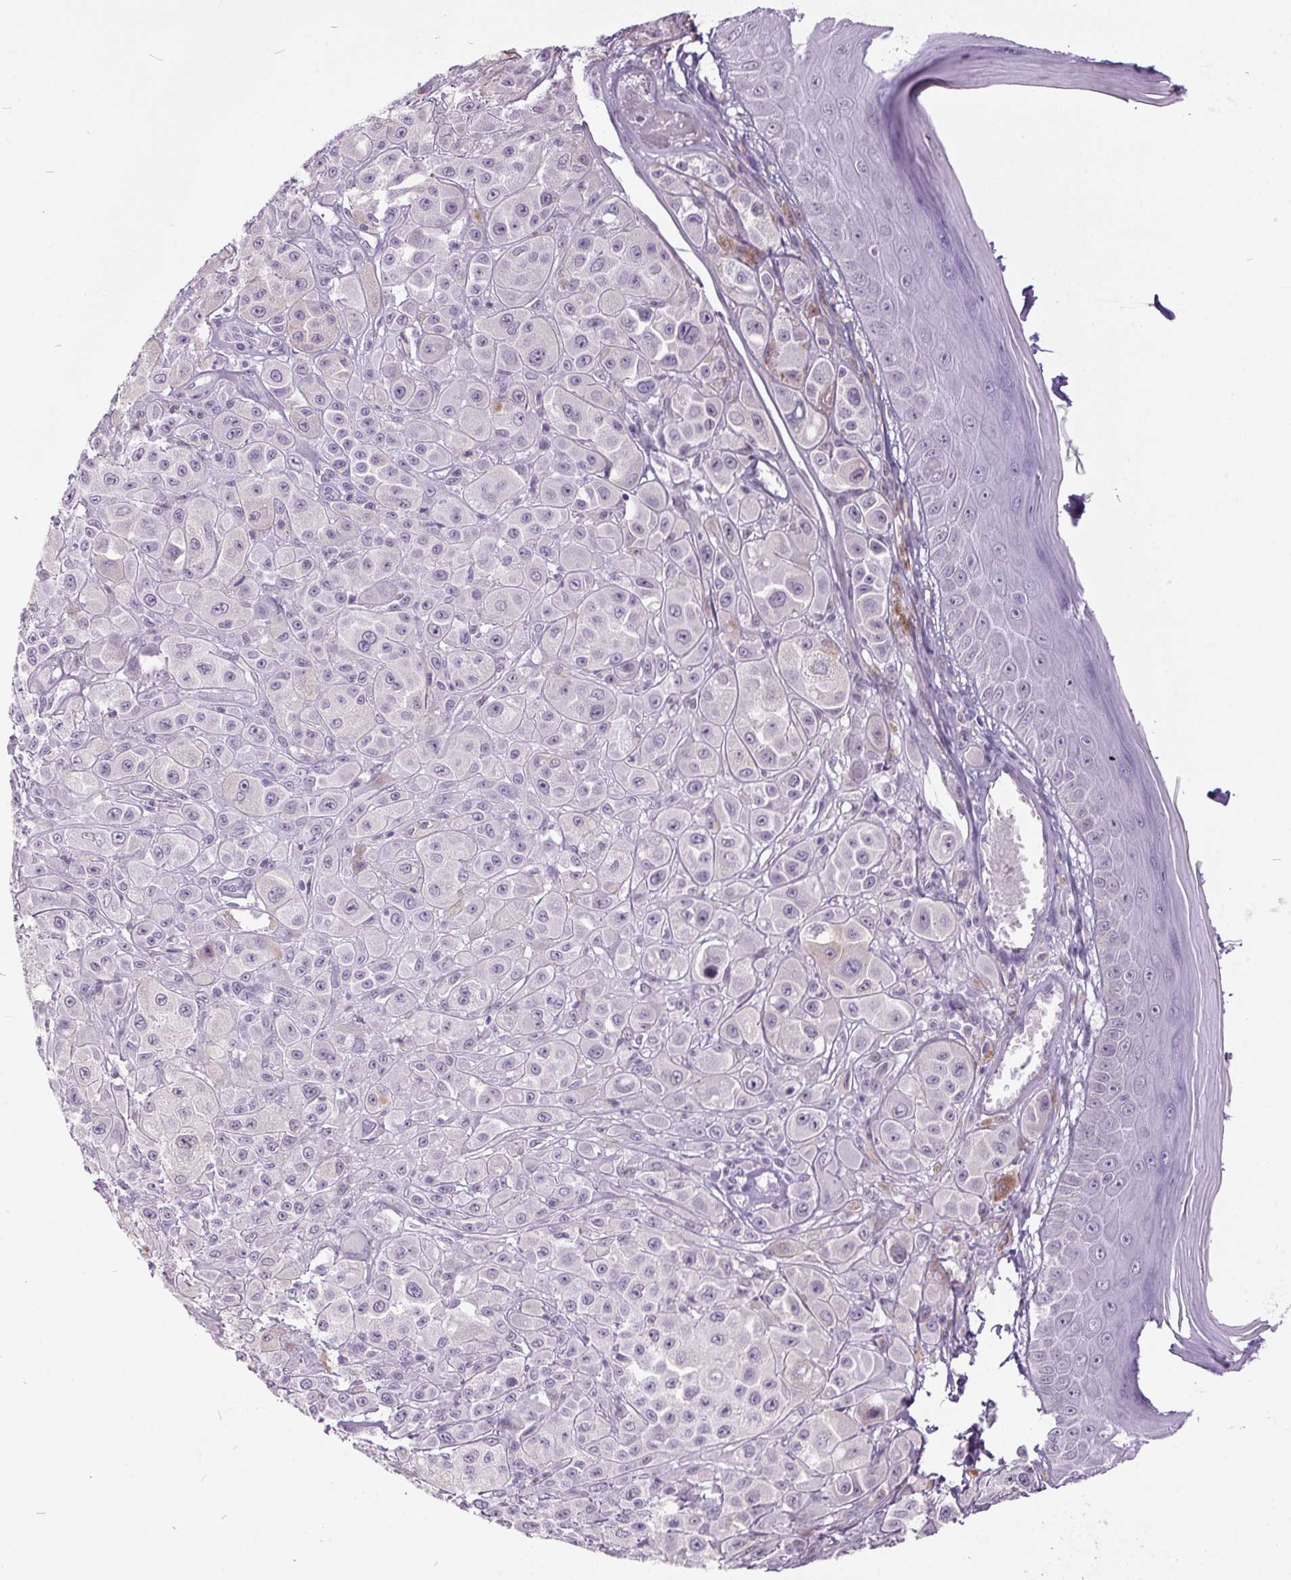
{"staining": {"intensity": "negative", "quantity": "none", "location": "none"}, "tissue": "melanoma", "cell_type": "Tumor cells", "image_type": "cancer", "snomed": [{"axis": "morphology", "description": "Malignant melanoma, NOS"}, {"axis": "topography", "description": "Skin"}], "caption": "The IHC histopathology image has no significant positivity in tumor cells of malignant melanoma tissue.", "gene": "ODAD2", "patient": {"sex": "male", "age": 67}}